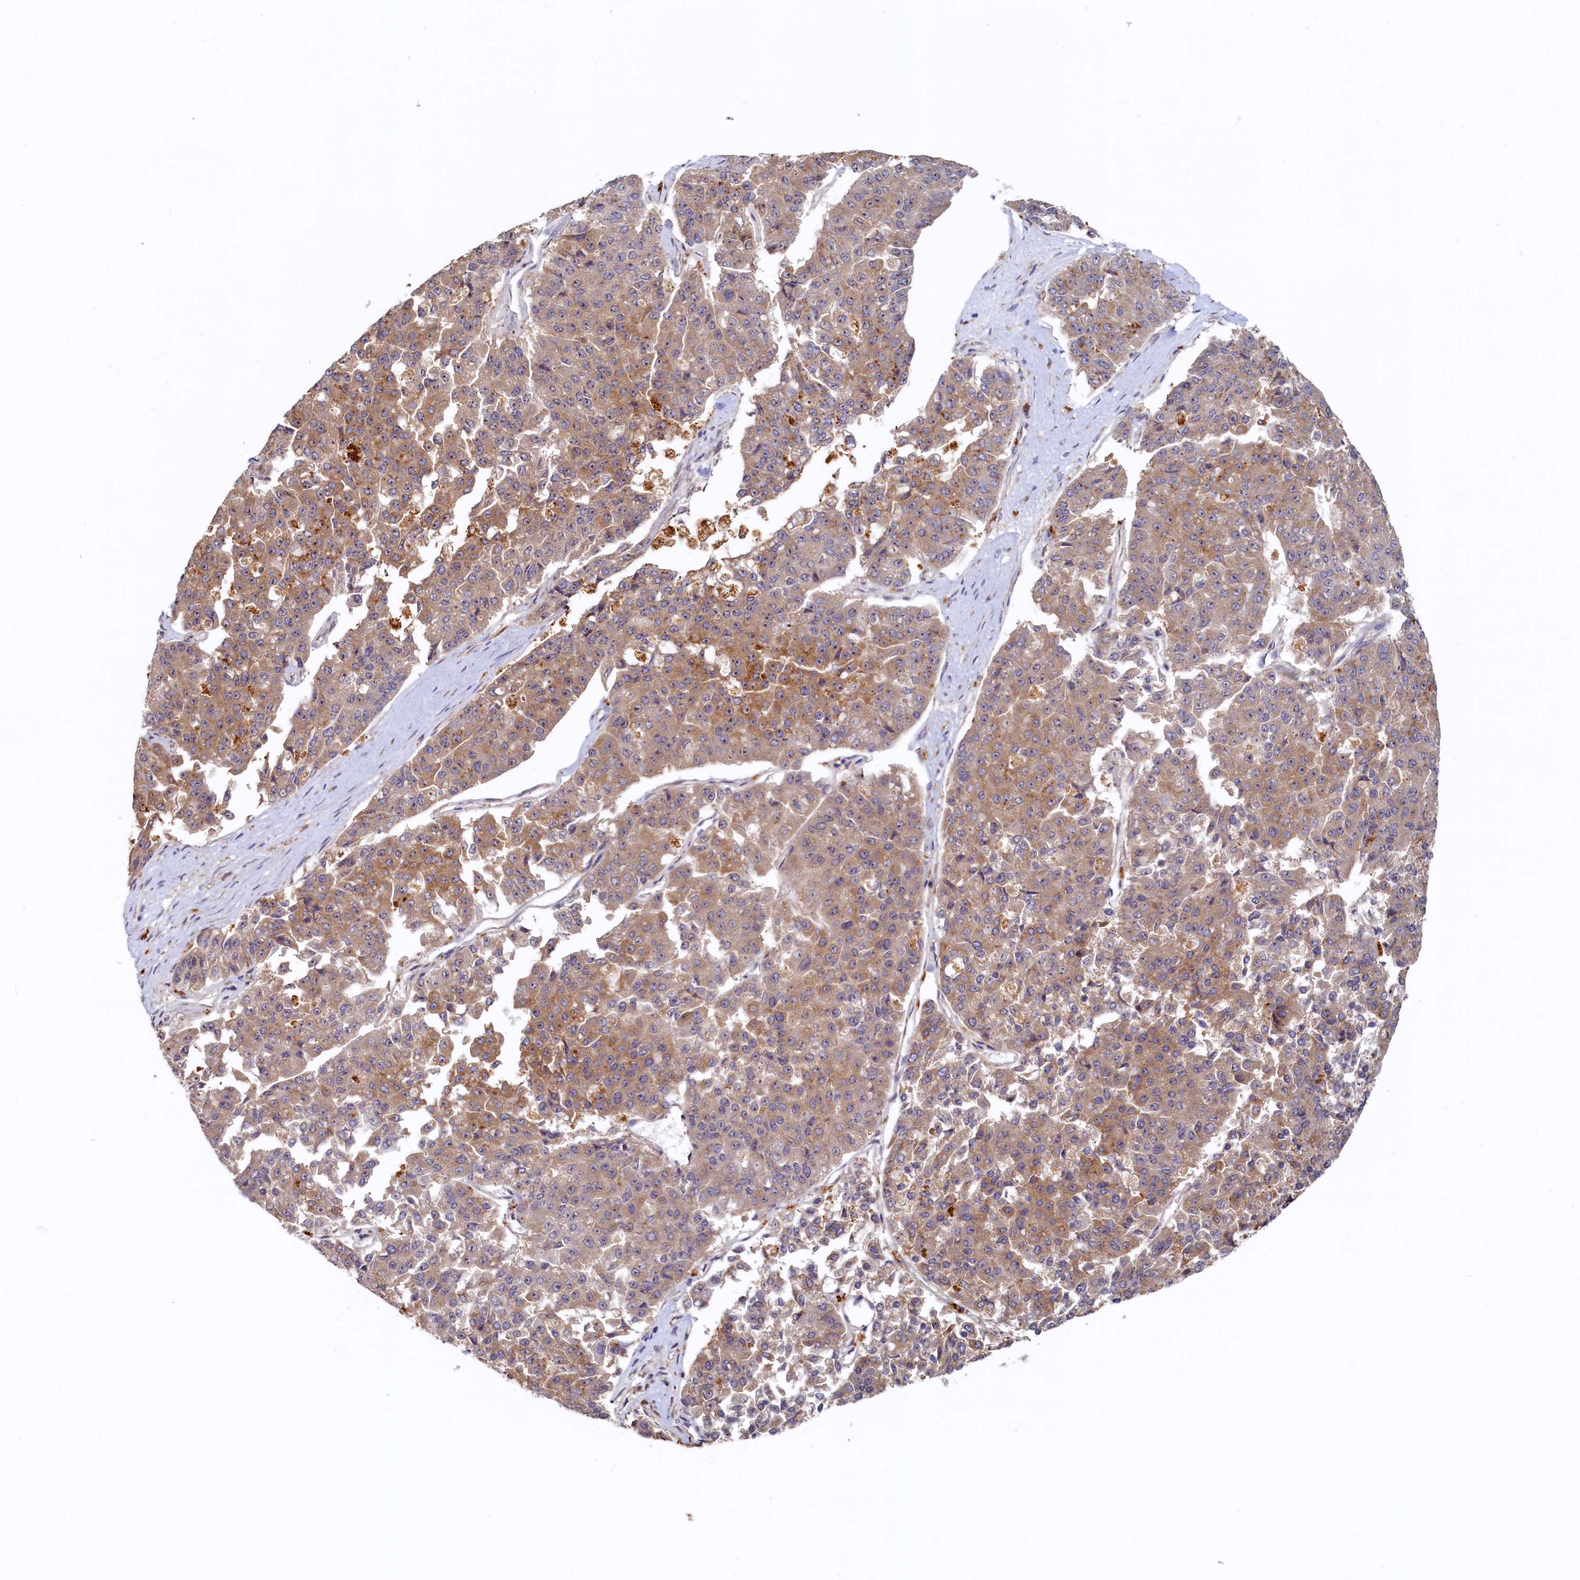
{"staining": {"intensity": "moderate", "quantity": ">75%", "location": "cytoplasmic/membranous"}, "tissue": "pancreatic cancer", "cell_type": "Tumor cells", "image_type": "cancer", "snomed": [{"axis": "morphology", "description": "Adenocarcinoma, NOS"}, {"axis": "topography", "description": "Pancreas"}], "caption": "An image of pancreatic cancer stained for a protein reveals moderate cytoplasmic/membranous brown staining in tumor cells.", "gene": "RGS7BP", "patient": {"sex": "male", "age": 50}}